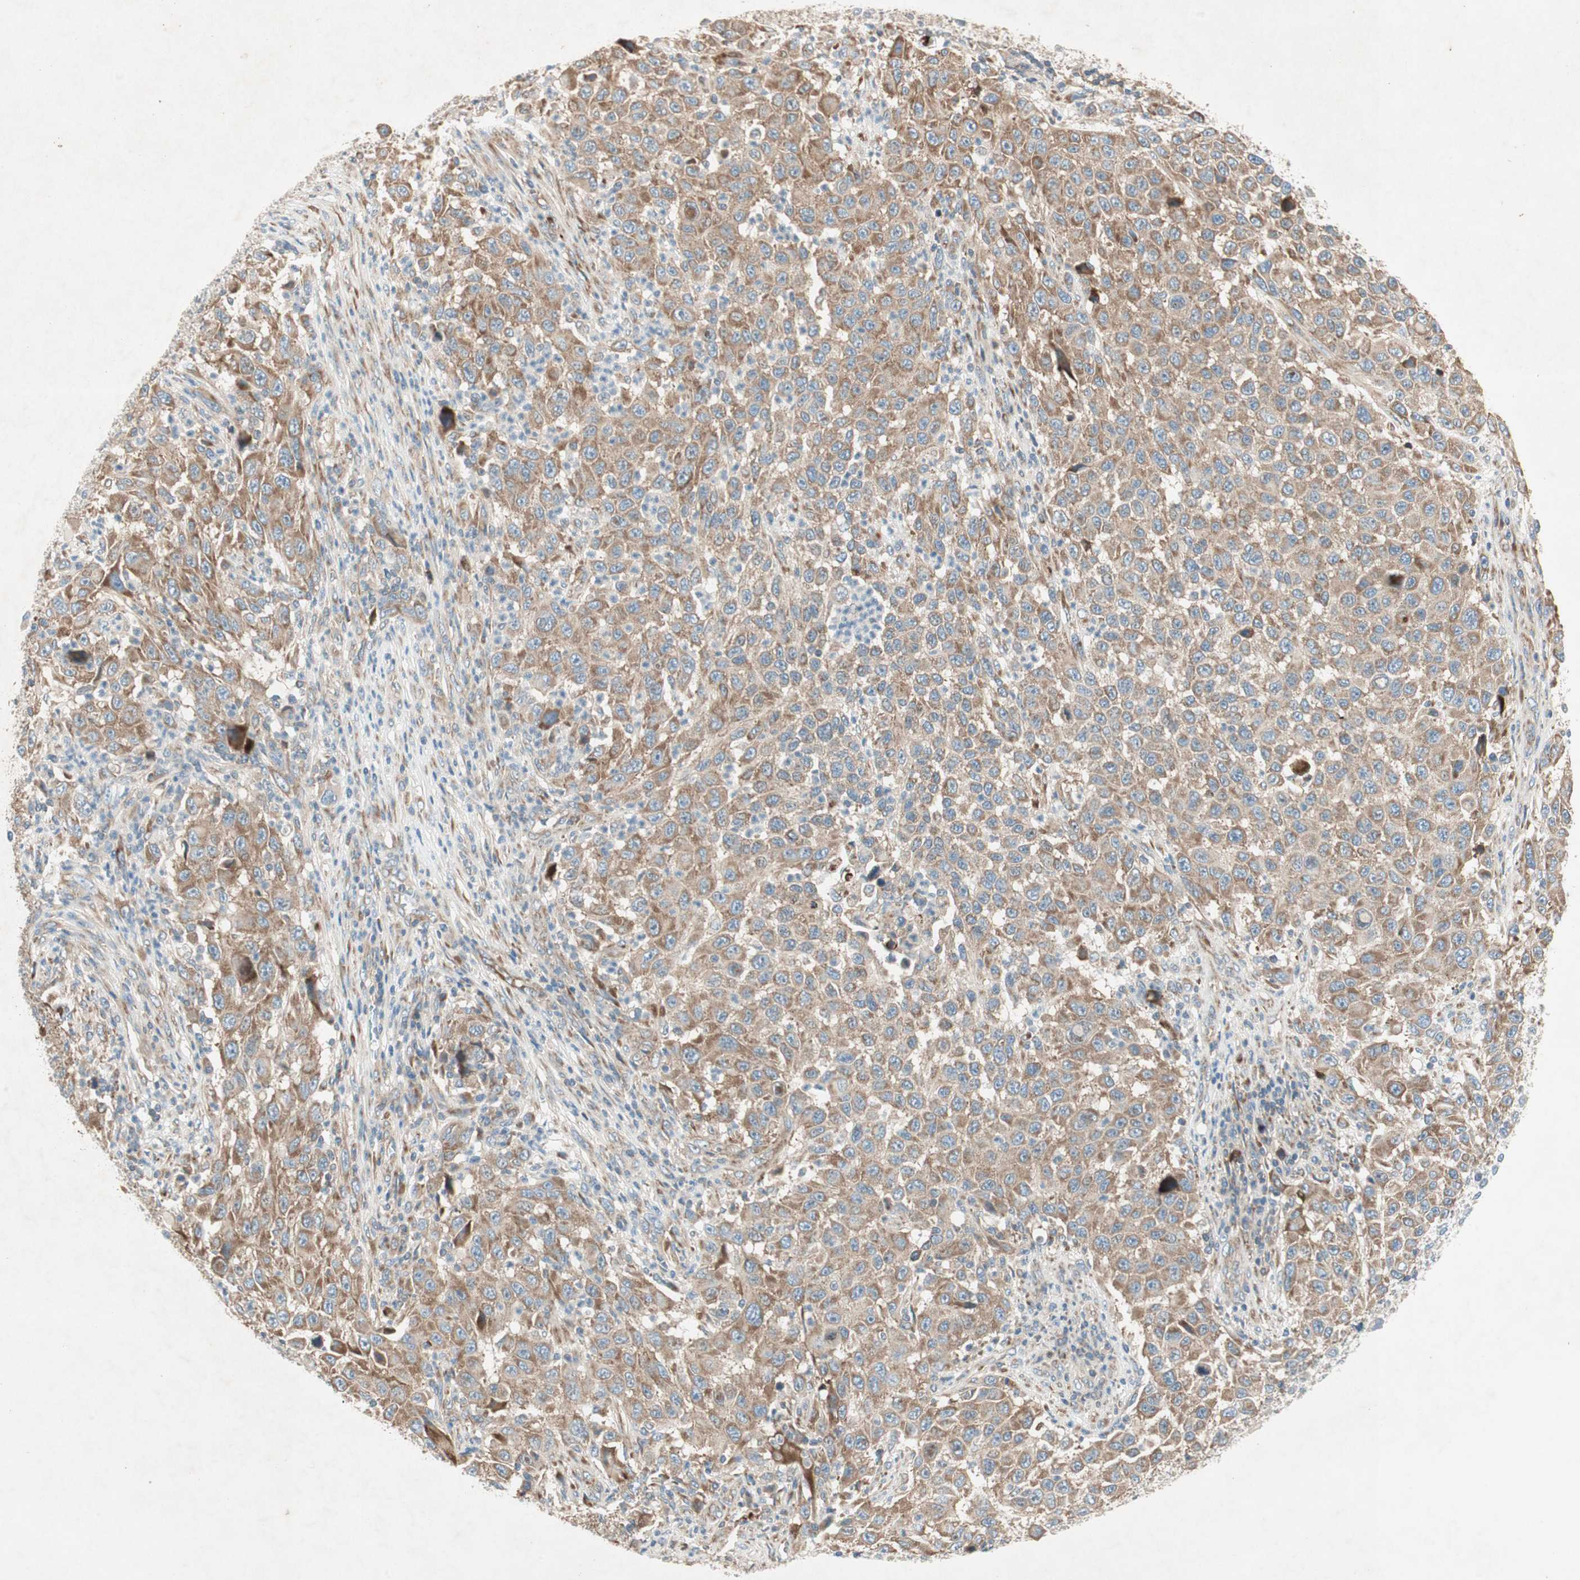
{"staining": {"intensity": "moderate", "quantity": ">75%", "location": "cytoplasmic/membranous"}, "tissue": "melanoma", "cell_type": "Tumor cells", "image_type": "cancer", "snomed": [{"axis": "morphology", "description": "Malignant melanoma, Metastatic site"}, {"axis": "topography", "description": "Lymph node"}], "caption": "This is a histology image of immunohistochemistry (IHC) staining of malignant melanoma (metastatic site), which shows moderate positivity in the cytoplasmic/membranous of tumor cells.", "gene": "RPL23", "patient": {"sex": "male", "age": 61}}